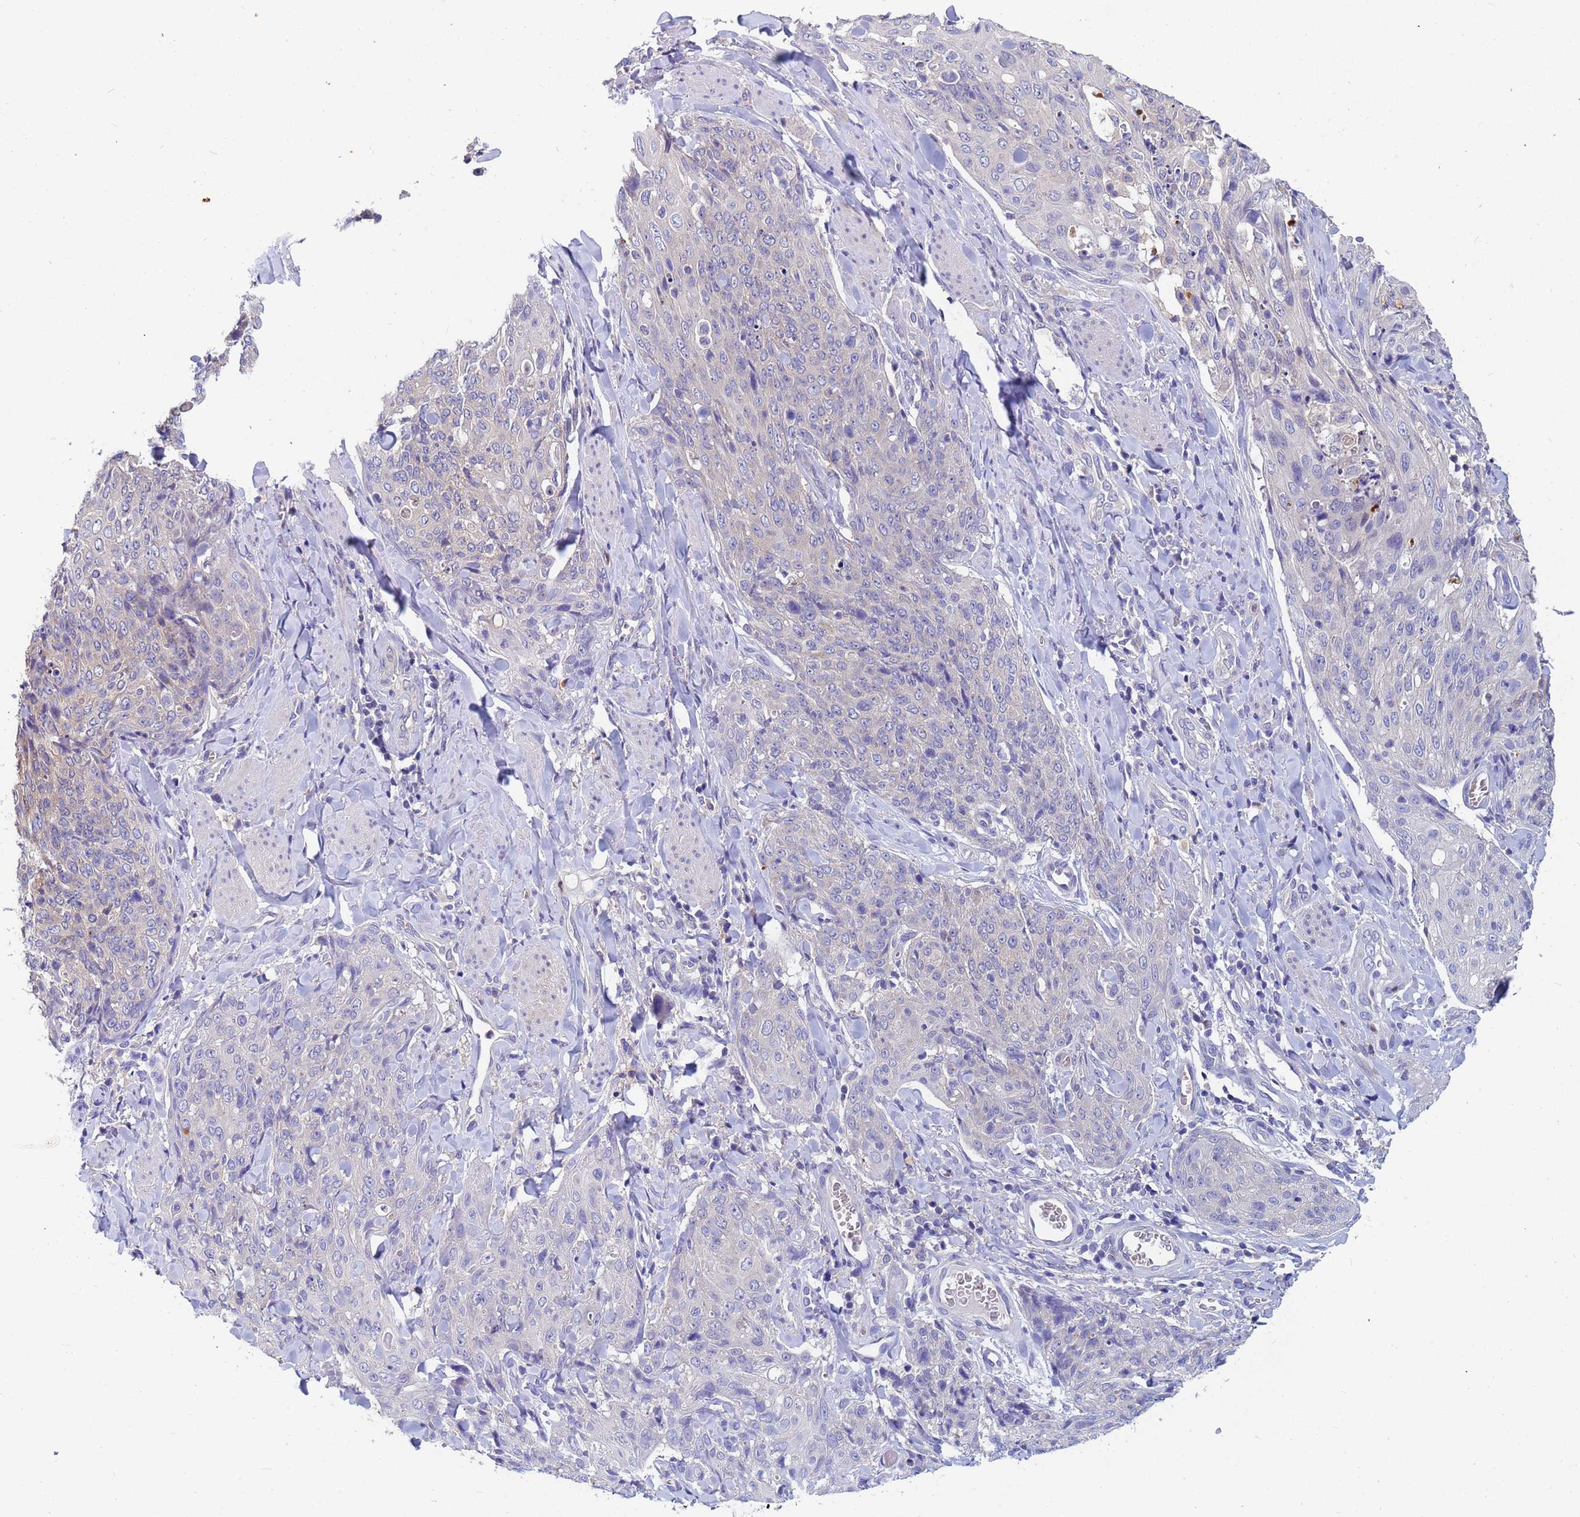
{"staining": {"intensity": "moderate", "quantity": "<25%", "location": "cytoplasmic/membranous"}, "tissue": "skin cancer", "cell_type": "Tumor cells", "image_type": "cancer", "snomed": [{"axis": "morphology", "description": "Squamous cell carcinoma, NOS"}, {"axis": "topography", "description": "Skin"}, {"axis": "topography", "description": "Vulva"}], "caption": "IHC photomicrograph of neoplastic tissue: human skin squamous cell carcinoma stained using IHC shows low levels of moderate protein expression localized specifically in the cytoplasmic/membranous of tumor cells, appearing as a cytoplasmic/membranous brown color.", "gene": "TTLL11", "patient": {"sex": "female", "age": 85}}